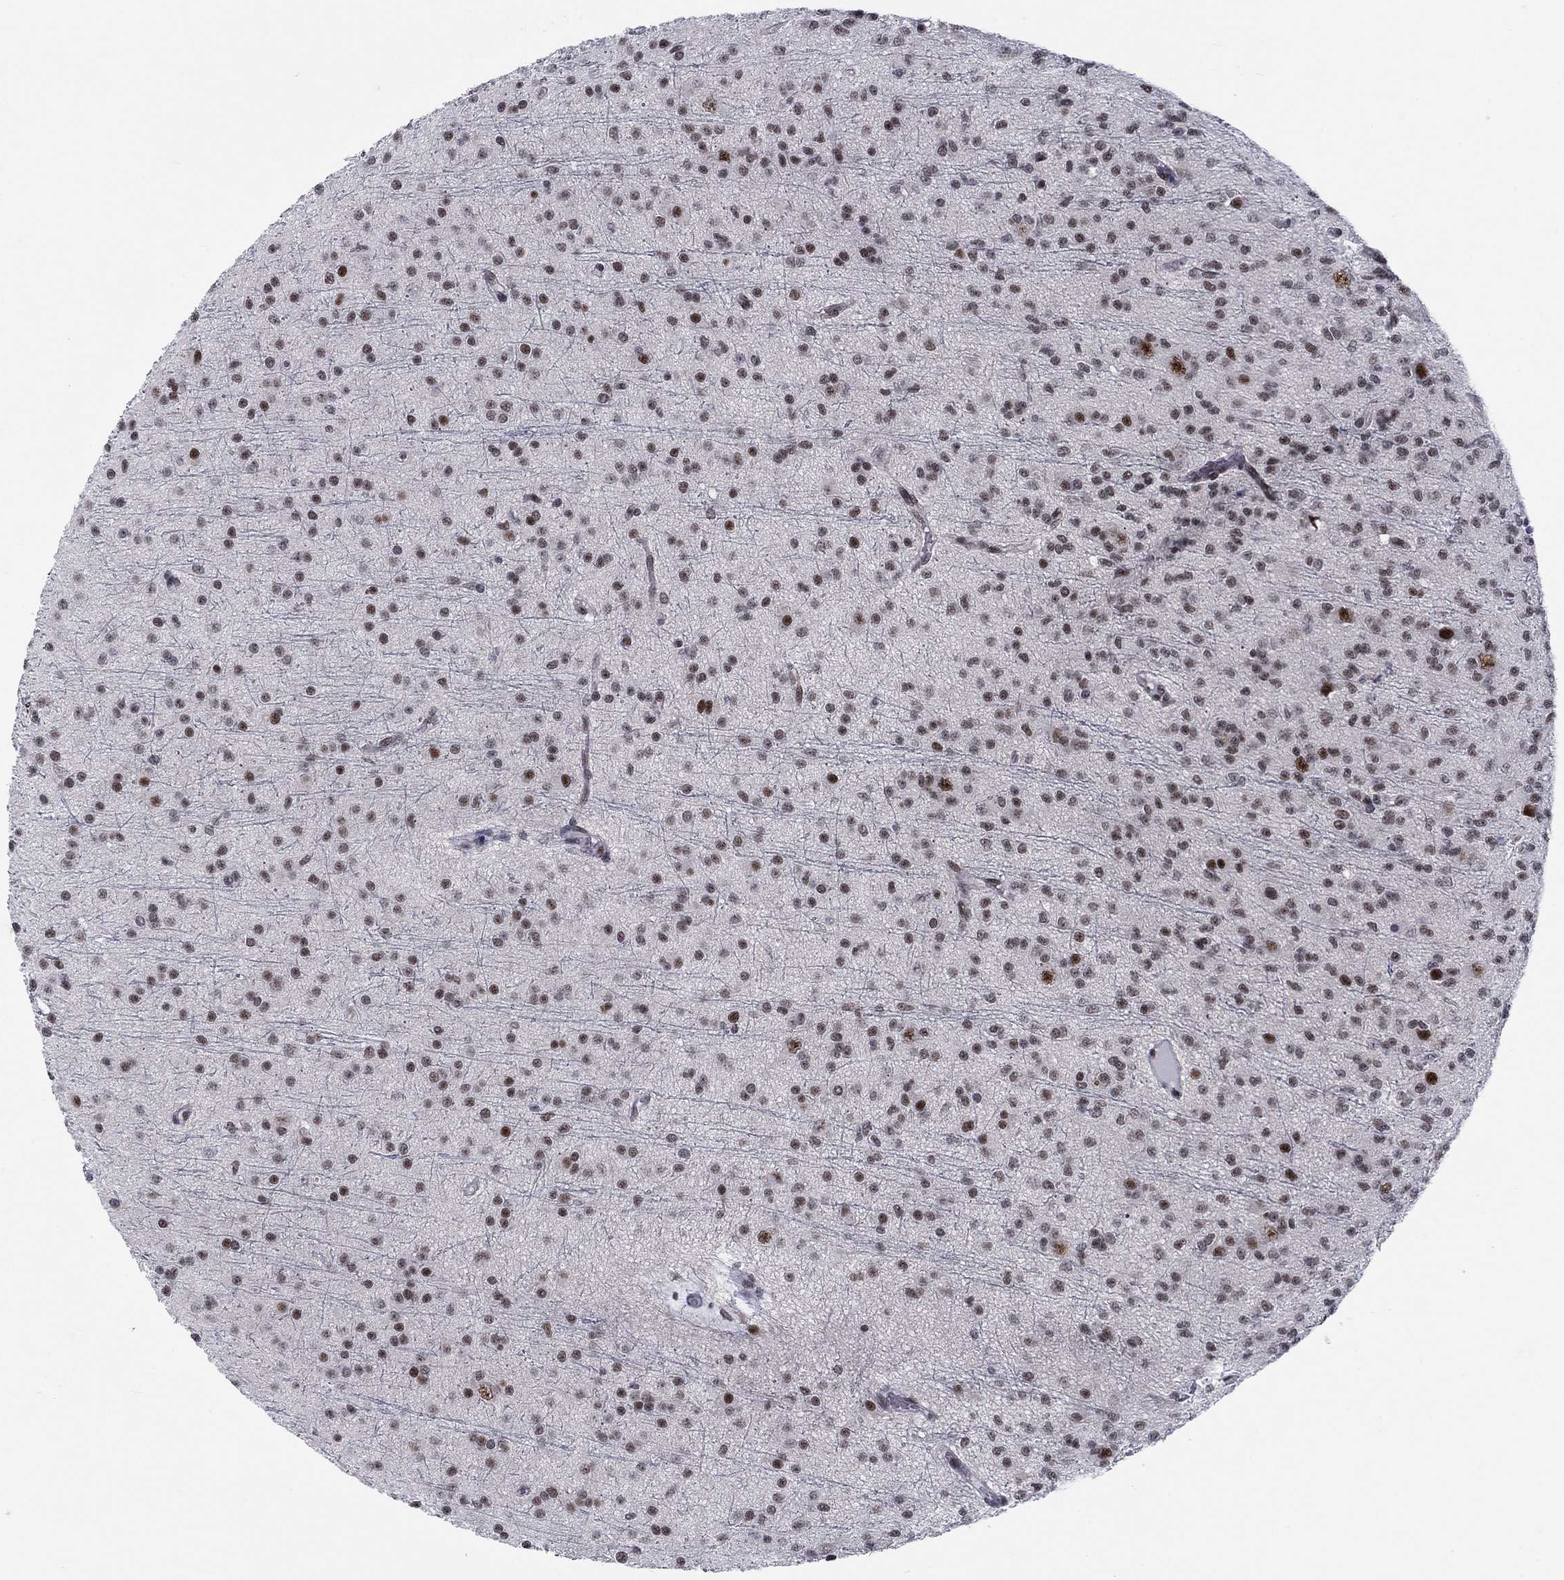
{"staining": {"intensity": "strong", "quantity": "<25%", "location": "nuclear"}, "tissue": "glioma", "cell_type": "Tumor cells", "image_type": "cancer", "snomed": [{"axis": "morphology", "description": "Glioma, malignant, Low grade"}, {"axis": "topography", "description": "Brain"}], "caption": "A high-resolution image shows immunohistochemistry staining of malignant glioma (low-grade), which displays strong nuclear staining in approximately <25% of tumor cells. The protein of interest is shown in brown color, while the nuclei are stained blue.", "gene": "FYTTD1", "patient": {"sex": "male", "age": 27}}